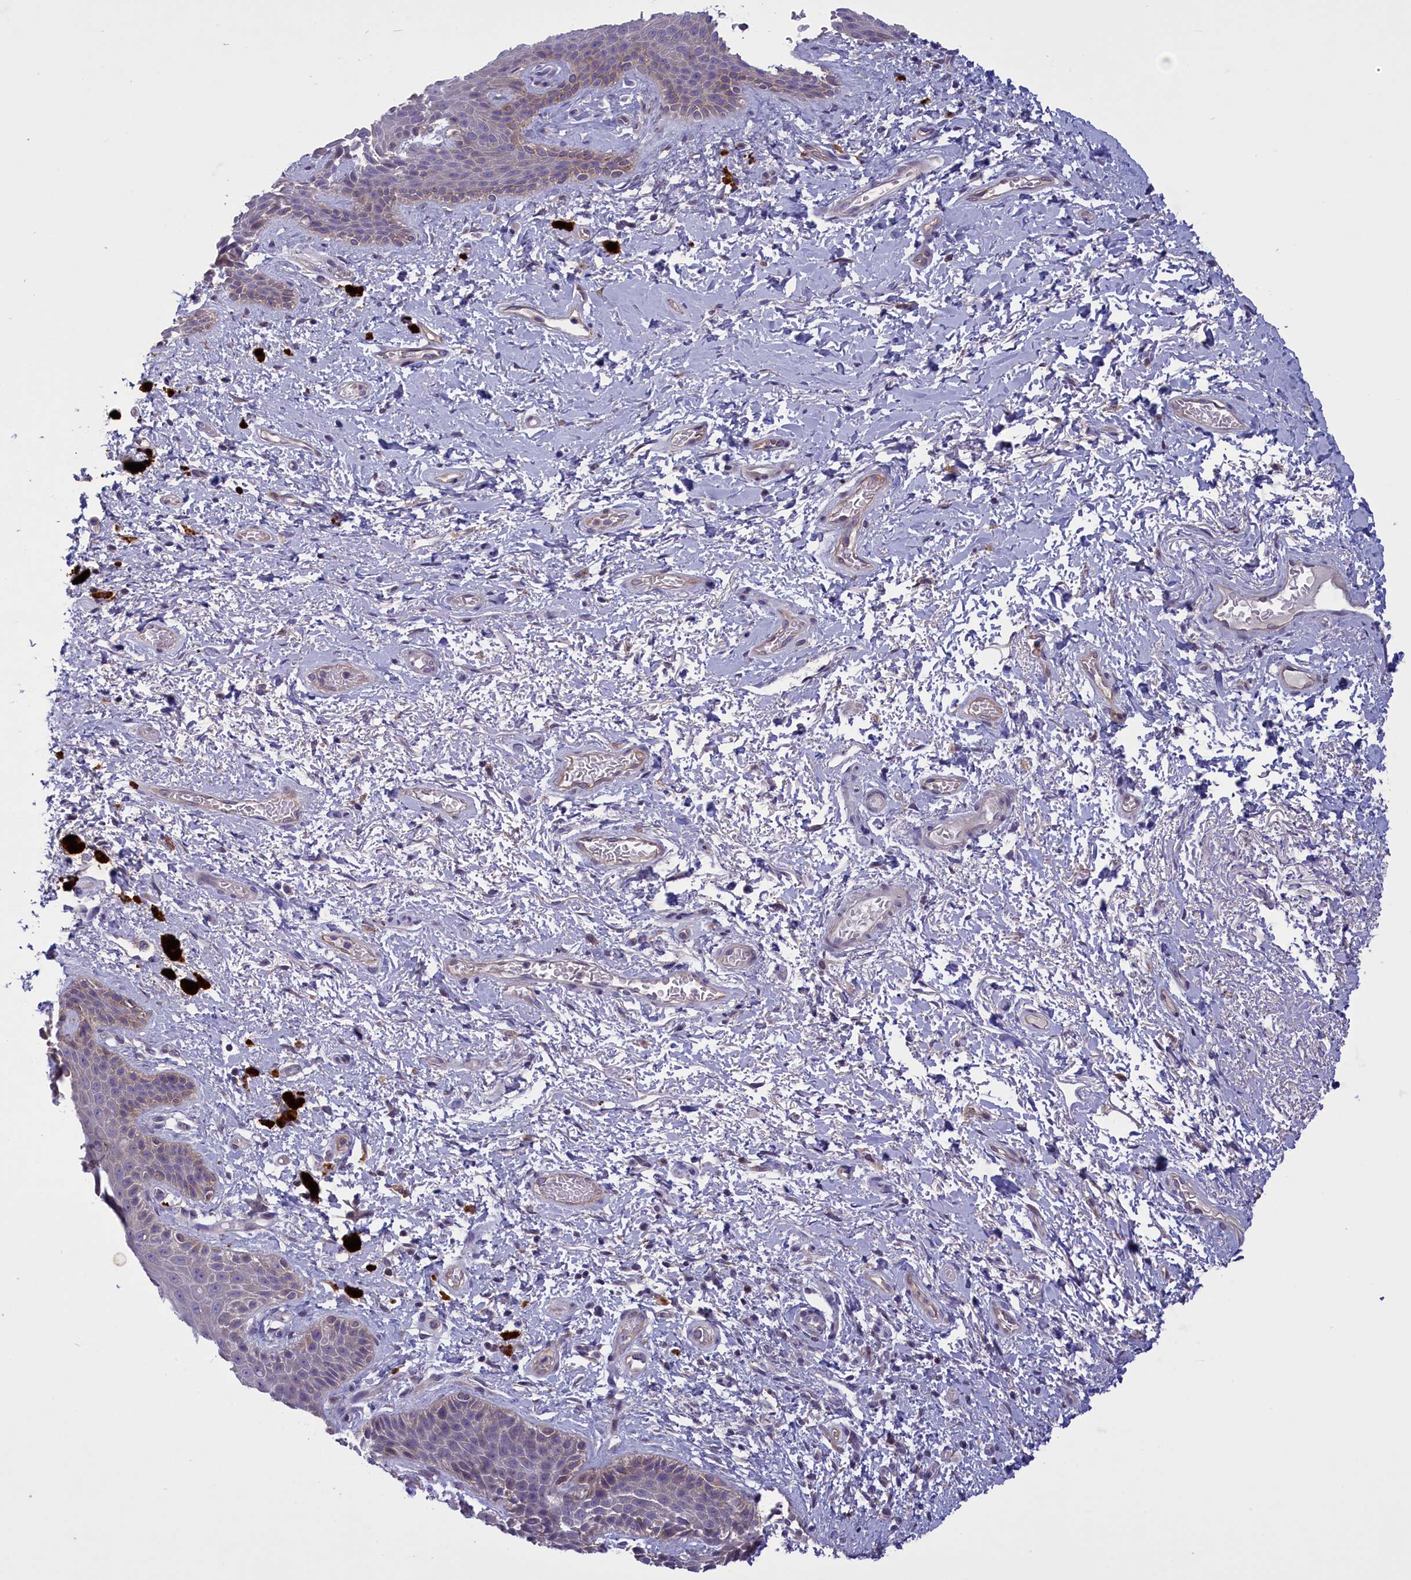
{"staining": {"intensity": "weak", "quantity": "<25%", "location": "cytoplasmic/membranous"}, "tissue": "skin", "cell_type": "Epidermal cells", "image_type": "normal", "snomed": [{"axis": "morphology", "description": "Normal tissue, NOS"}, {"axis": "topography", "description": "Anal"}], "caption": "Immunohistochemical staining of unremarkable skin reveals no significant expression in epidermal cells.", "gene": "CORO2A", "patient": {"sex": "female", "age": 46}}